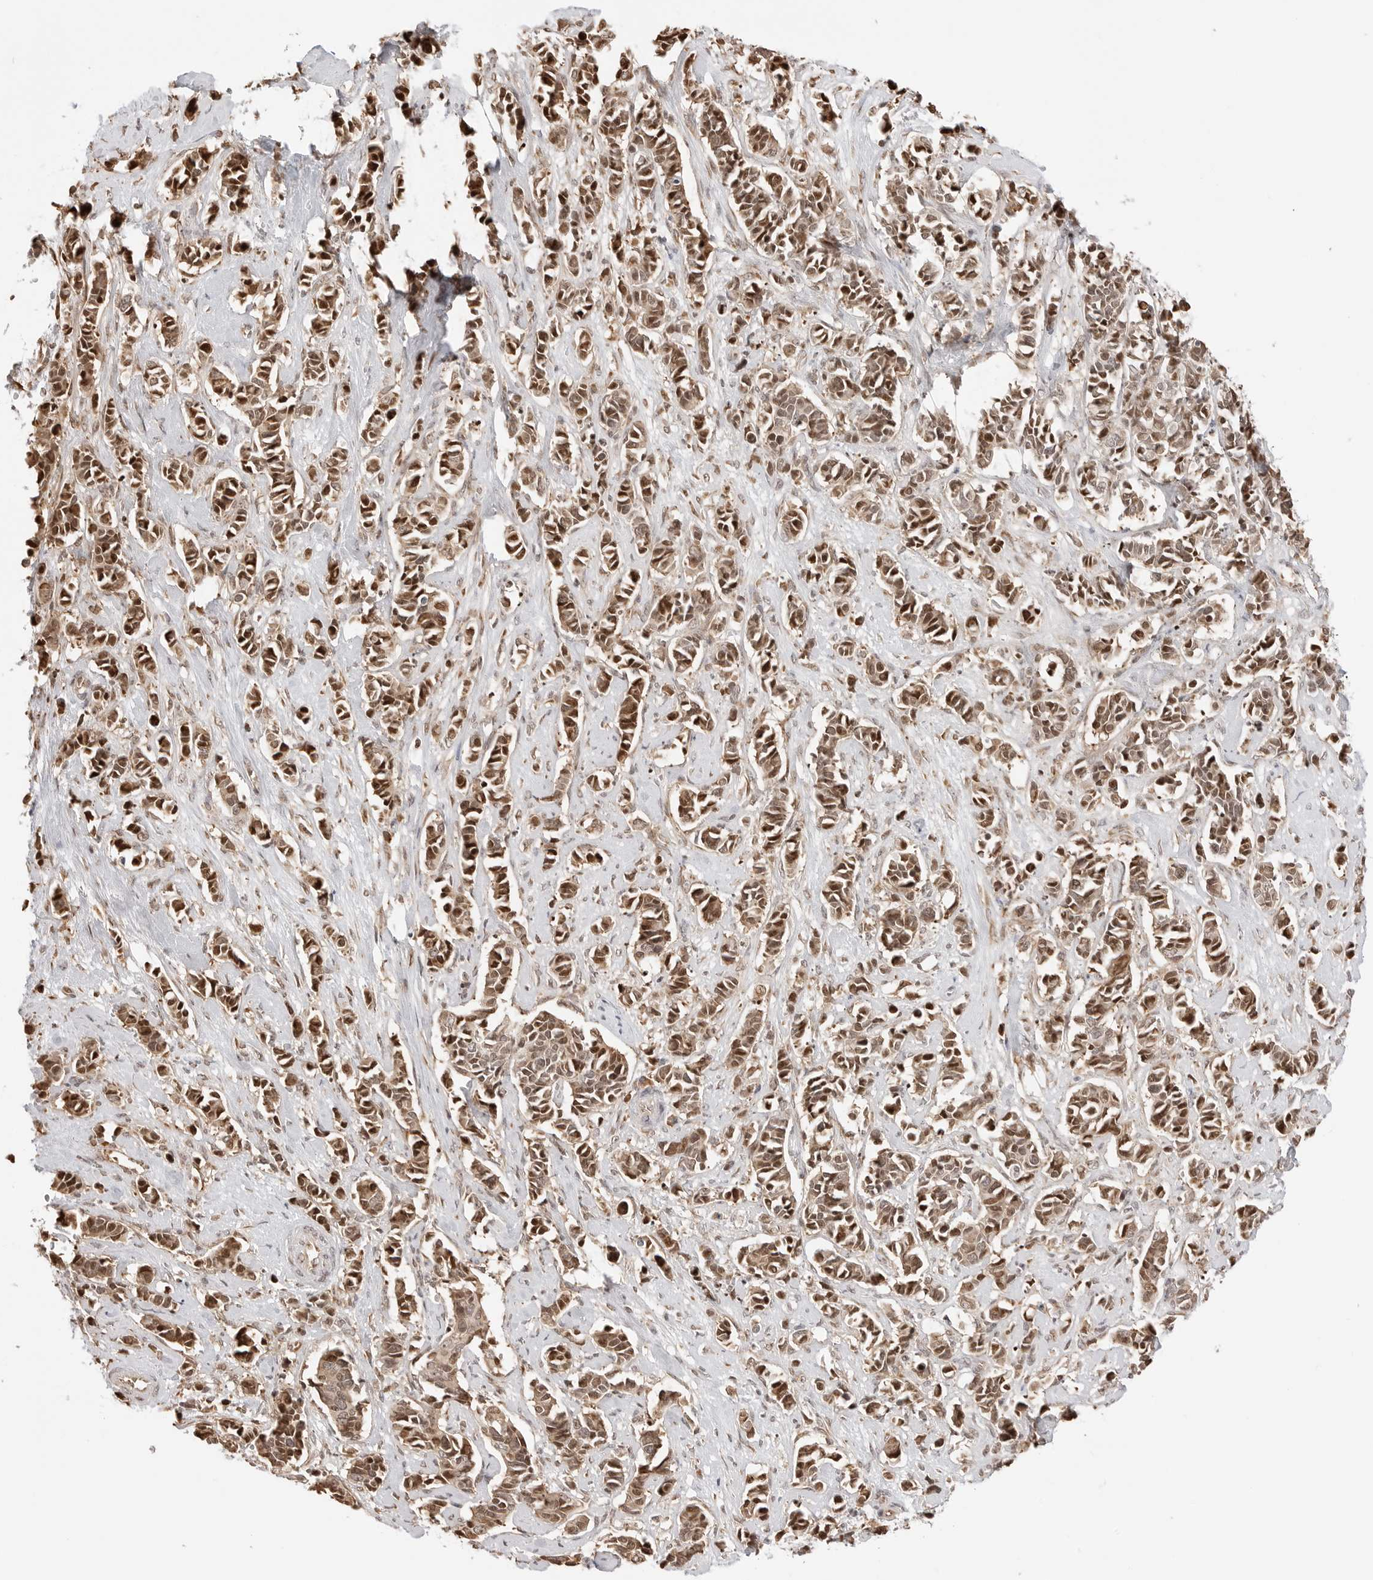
{"staining": {"intensity": "strong", "quantity": "25%-75%", "location": "nuclear"}, "tissue": "cervical cancer", "cell_type": "Tumor cells", "image_type": "cancer", "snomed": [{"axis": "morphology", "description": "Normal tissue, NOS"}, {"axis": "morphology", "description": "Squamous cell carcinoma, NOS"}, {"axis": "topography", "description": "Cervix"}], "caption": "Brown immunohistochemical staining in cervical squamous cell carcinoma shows strong nuclear staining in about 25%-75% of tumor cells. The protein of interest is shown in brown color, while the nuclei are stained blue.", "gene": "FKBP14", "patient": {"sex": "female", "age": 35}}